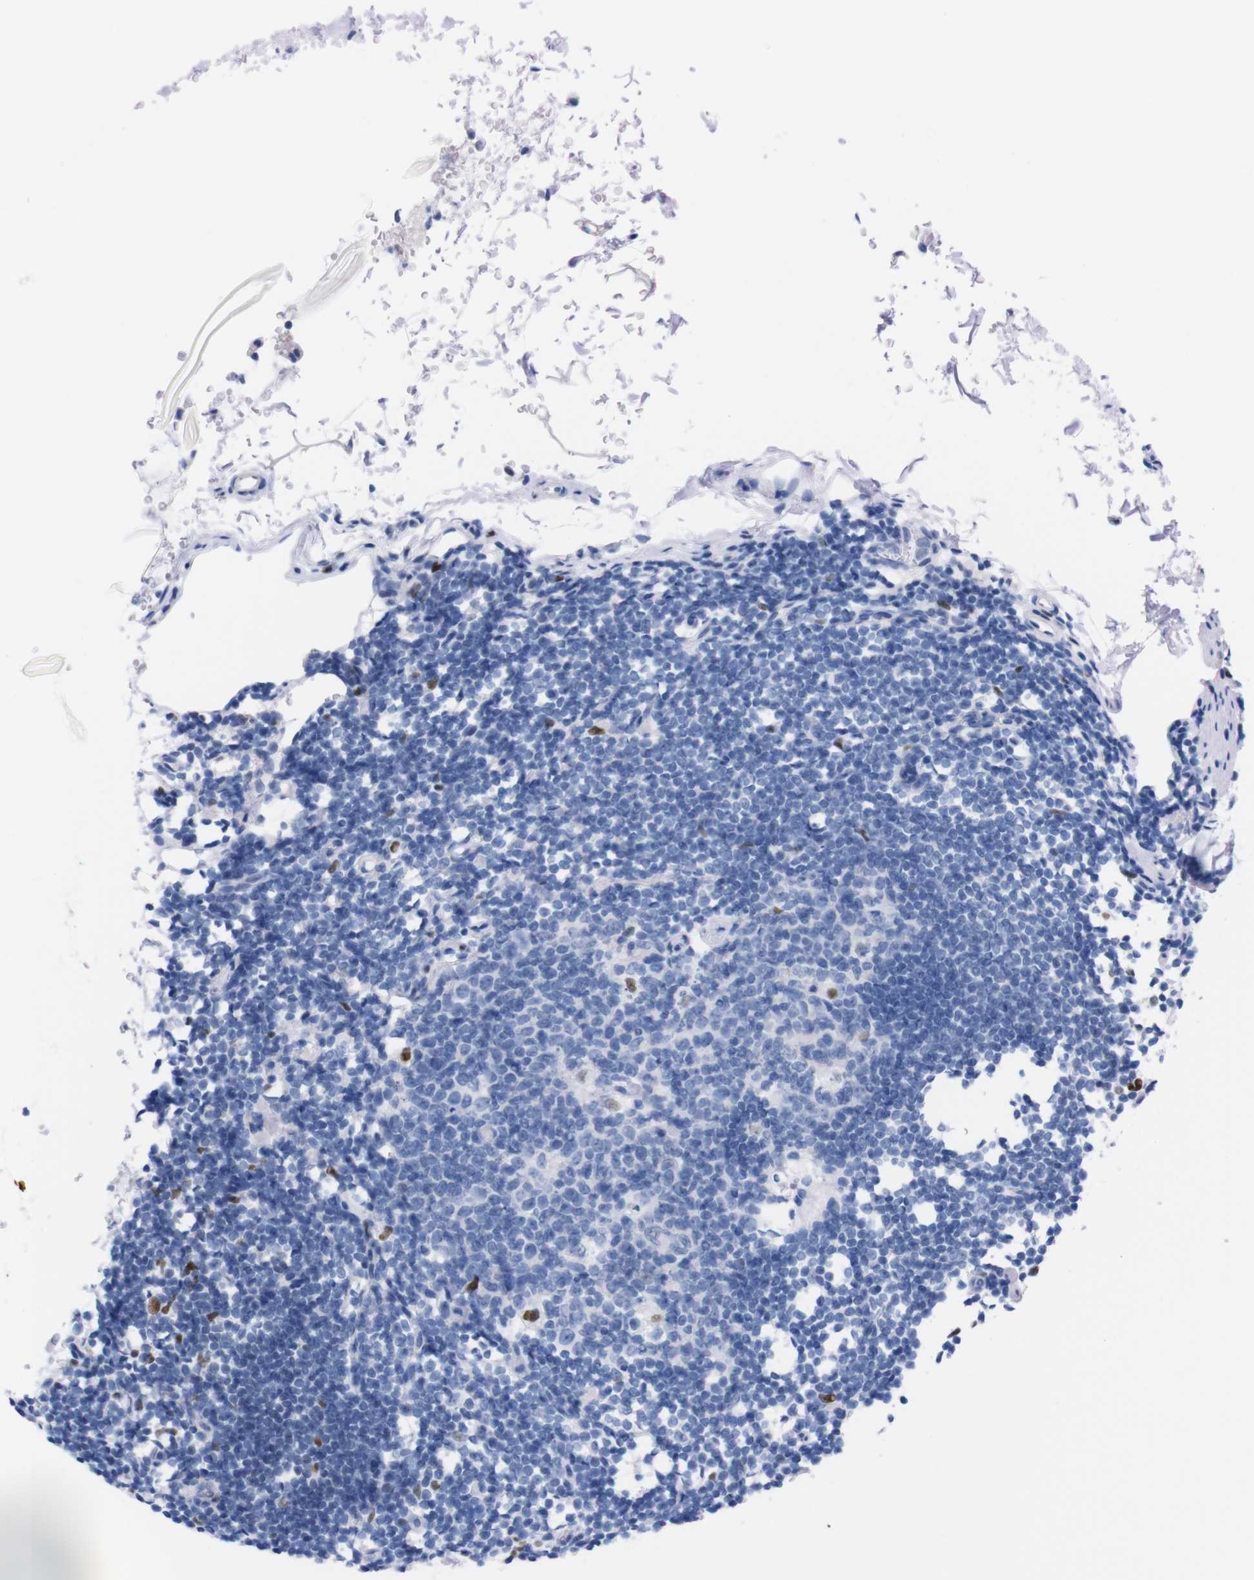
{"staining": {"intensity": "negative", "quantity": "none", "location": "none"}, "tissue": "rectum", "cell_type": "Glandular cells", "image_type": "normal", "snomed": [{"axis": "morphology", "description": "Normal tissue, NOS"}, {"axis": "topography", "description": "Rectum"}], "caption": "This histopathology image is of unremarkable rectum stained with IHC to label a protein in brown with the nuclei are counter-stained blue. There is no positivity in glandular cells.", "gene": "P2RY12", "patient": {"sex": "female", "age": 24}}